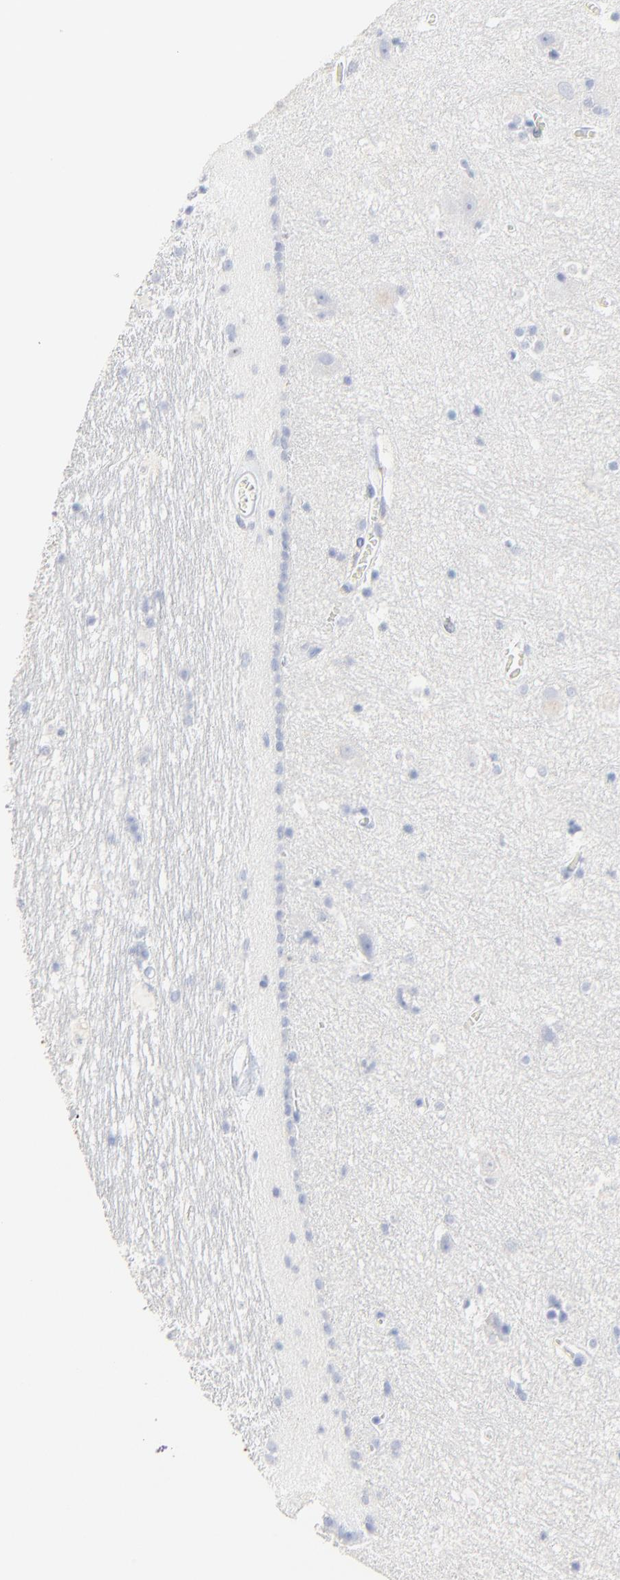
{"staining": {"intensity": "negative", "quantity": "none", "location": "none"}, "tissue": "hippocampus", "cell_type": "Glial cells", "image_type": "normal", "snomed": [{"axis": "morphology", "description": "Normal tissue, NOS"}, {"axis": "topography", "description": "Hippocampus"}], "caption": "An IHC micrograph of benign hippocampus is shown. There is no staining in glial cells of hippocampus.", "gene": "LCN2", "patient": {"sex": "male", "age": 45}}